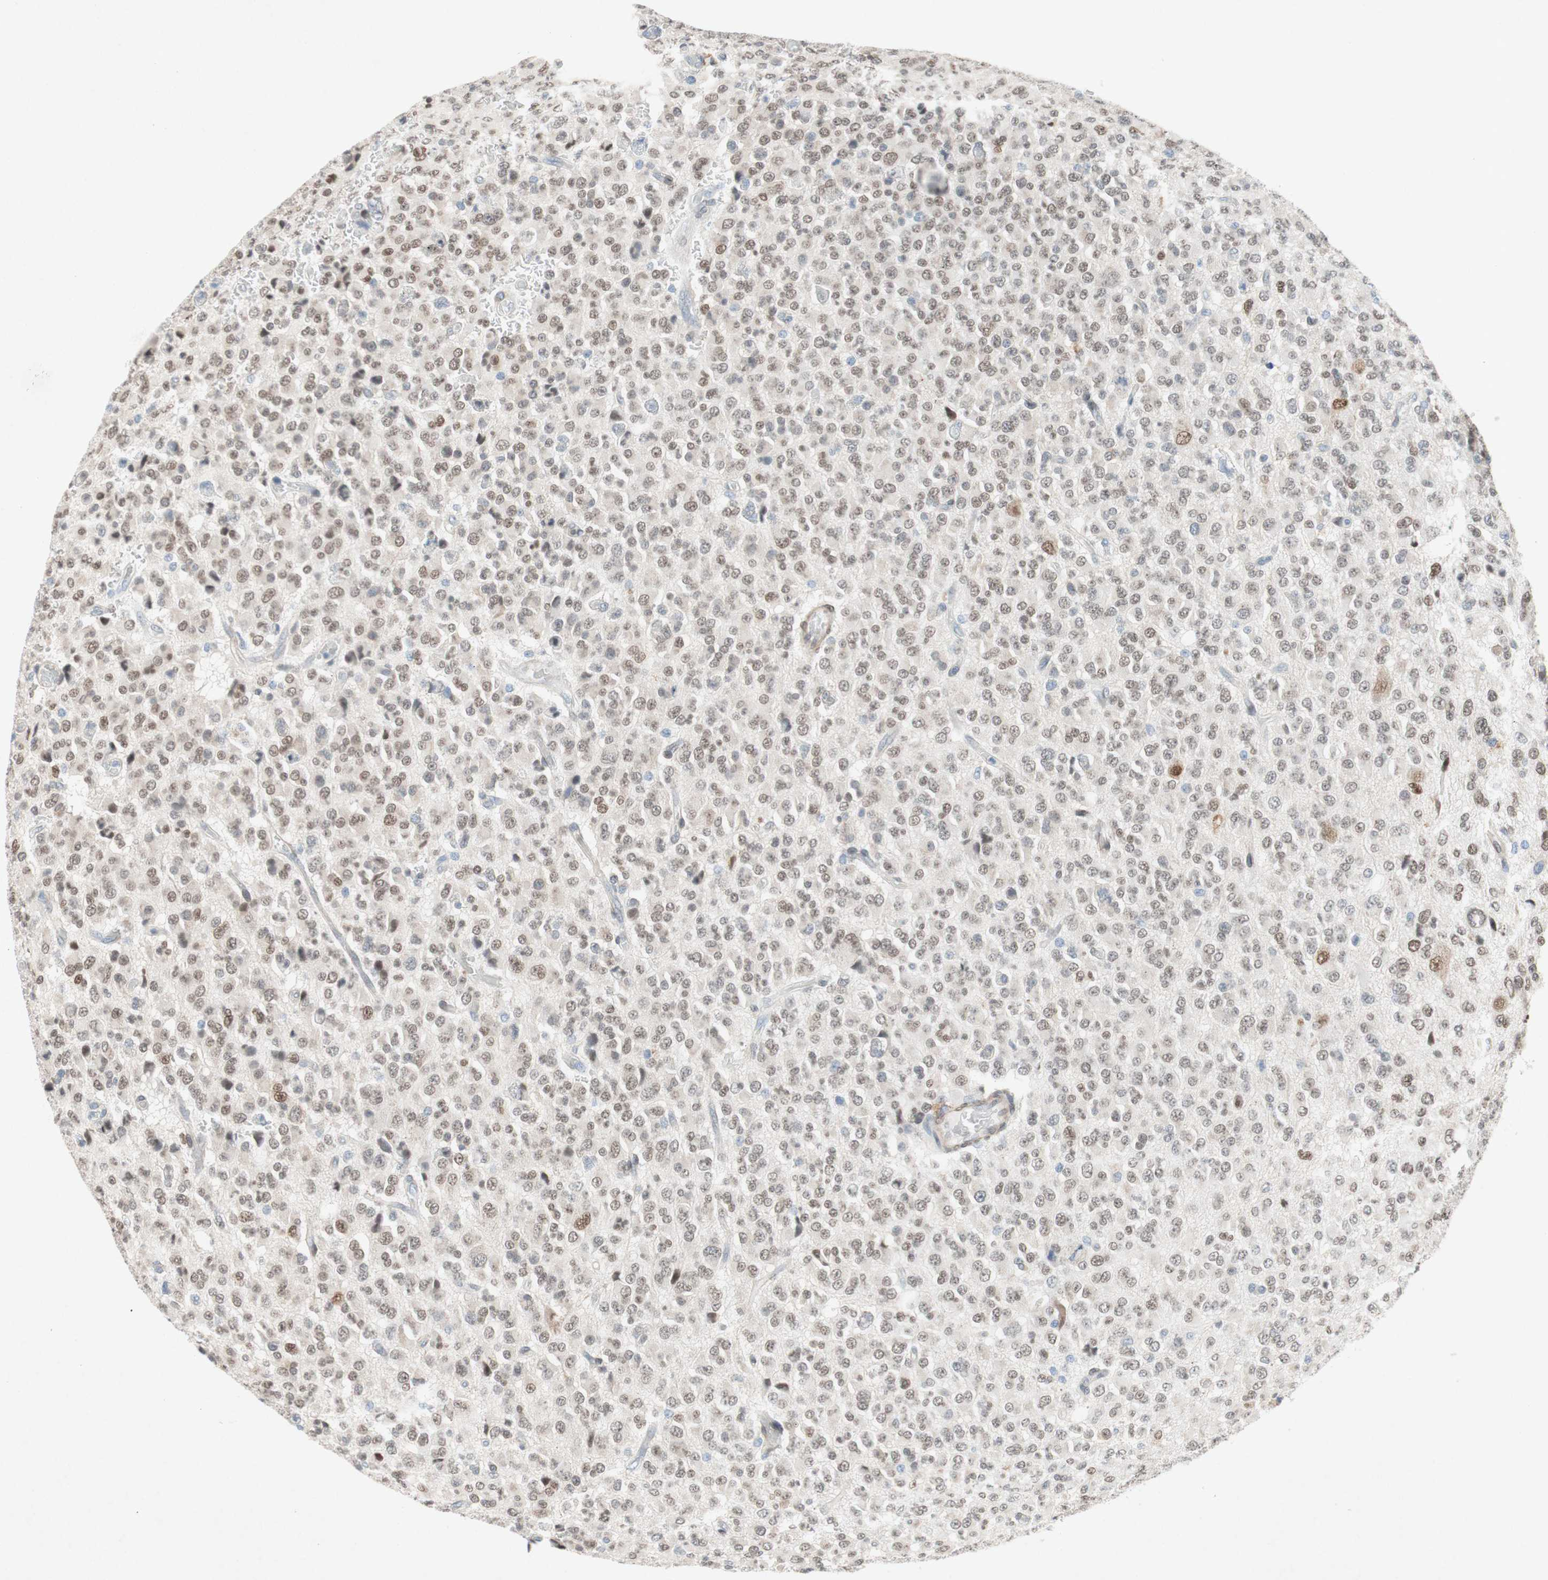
{"staining": {"intensity": "weak", "quantity": "25%-75%", "location": "nuclear"}, "tissue": "glioma", "cell_type": "Tumor cells", "image_type": "cancer", "snomed": [{"axis": "morphology", "description": "Glioma, malignant, High grade"}, {"axis": "topography", "description": "pancreas cauda"}], "caption": "High-grade glioma (malignant) stained with DAB IHC reveals low levels of weak nuclear positivity in about 25%-75% of tumor cells.", "gene": "ARNT2", "patient": {"sex": "male", "age": 60}}